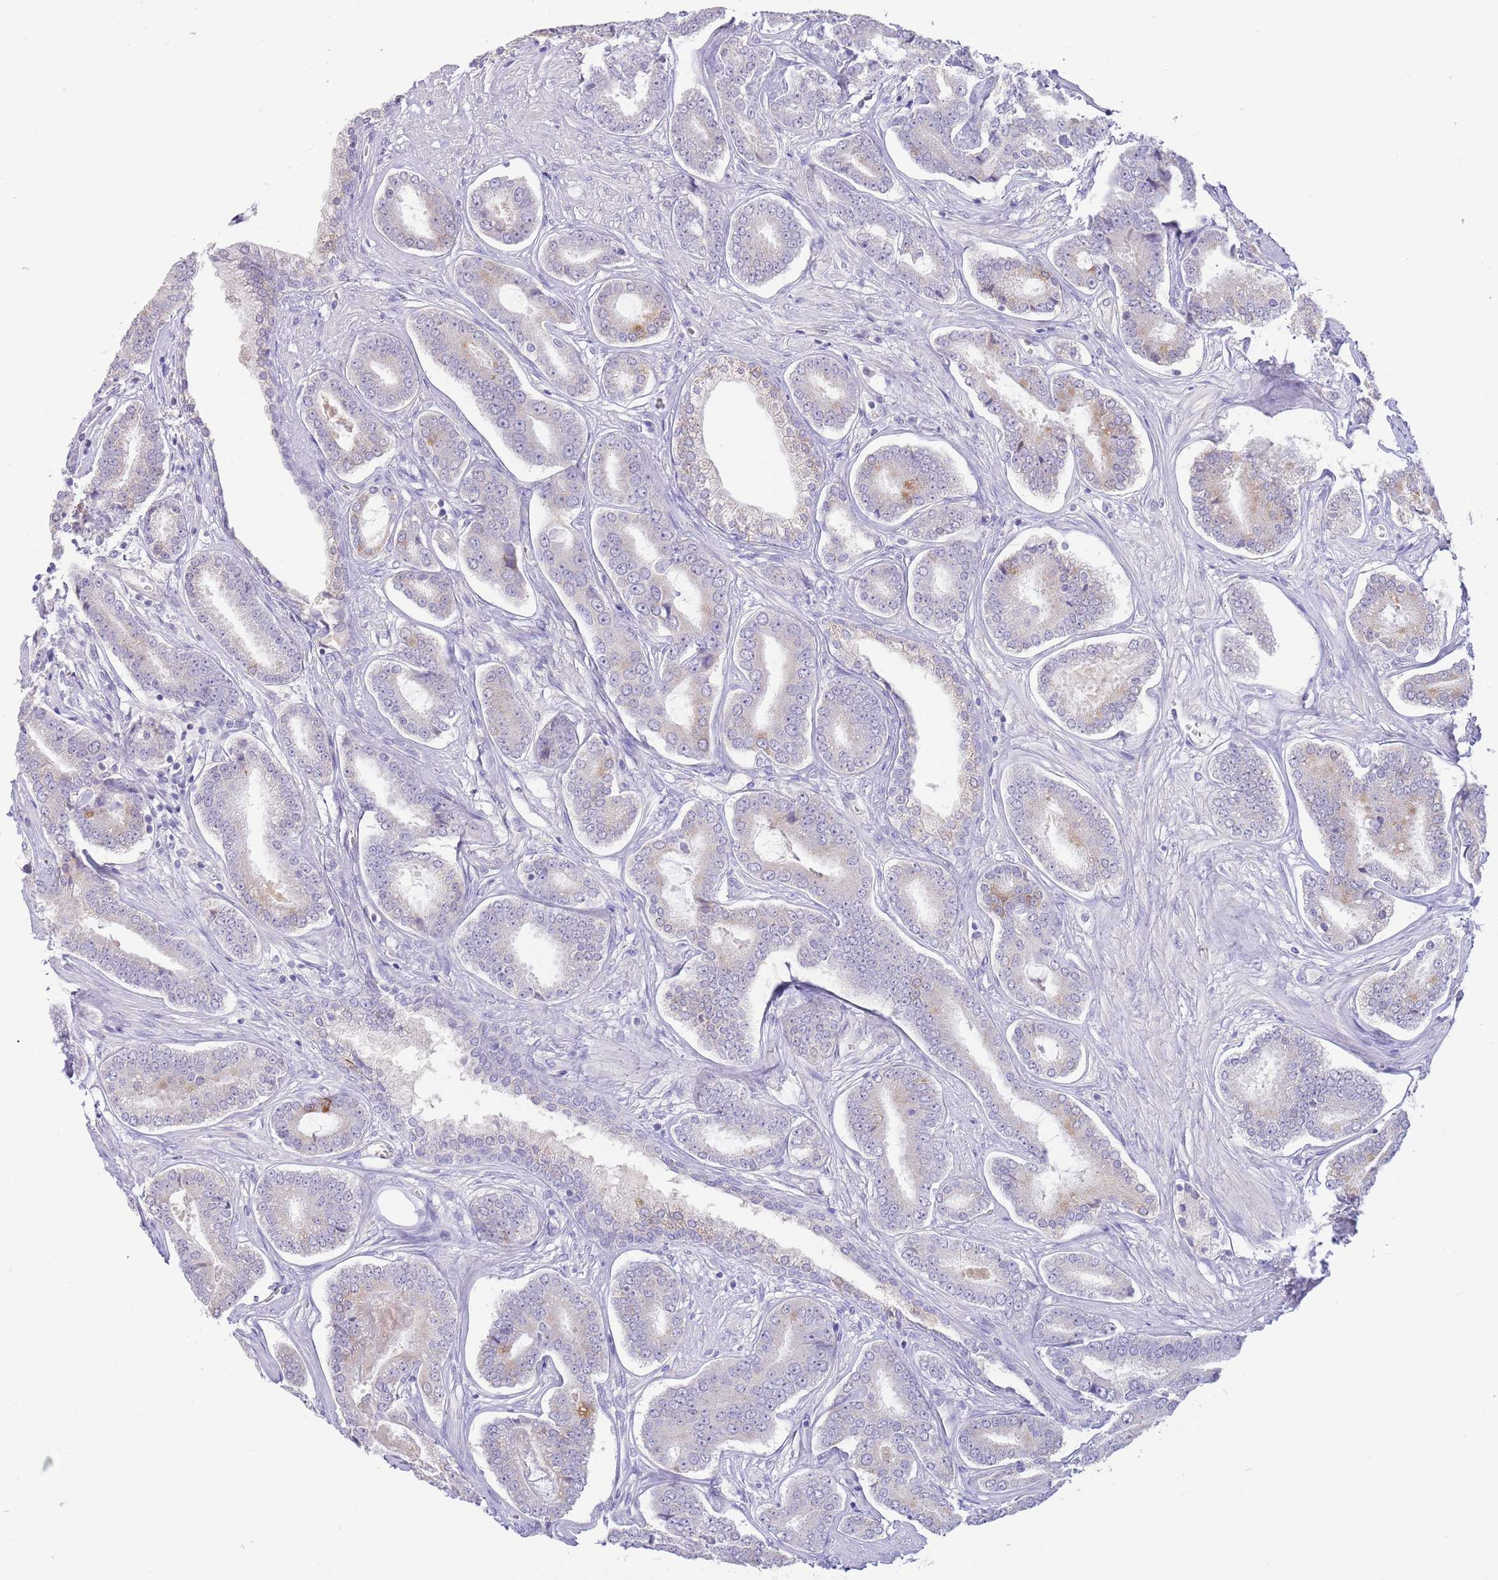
{"staining": {"intensity": "weak", "quantity": "<25%", "location": "cytoplasmic/membranous"}, "tissue": "prostate cancer", "cell_type": "Tumor cells", "image_type": "cancer", "snomed": [{"axis": "morphology", "description": "Adenocarcinoma, NOS"}, {"axis": "topography", "description": "Prostate and seminal vesicle, NOS"}], "caption": "High power microscopy photomicrograph of an immunohistochemistry (IHC) micrograph of prostate cancer (adenocarcinoma), revealing no significant positivity in tumor cells.", "gene": "SFTPA1", "patient": {"sex": "male", "age": 76}}